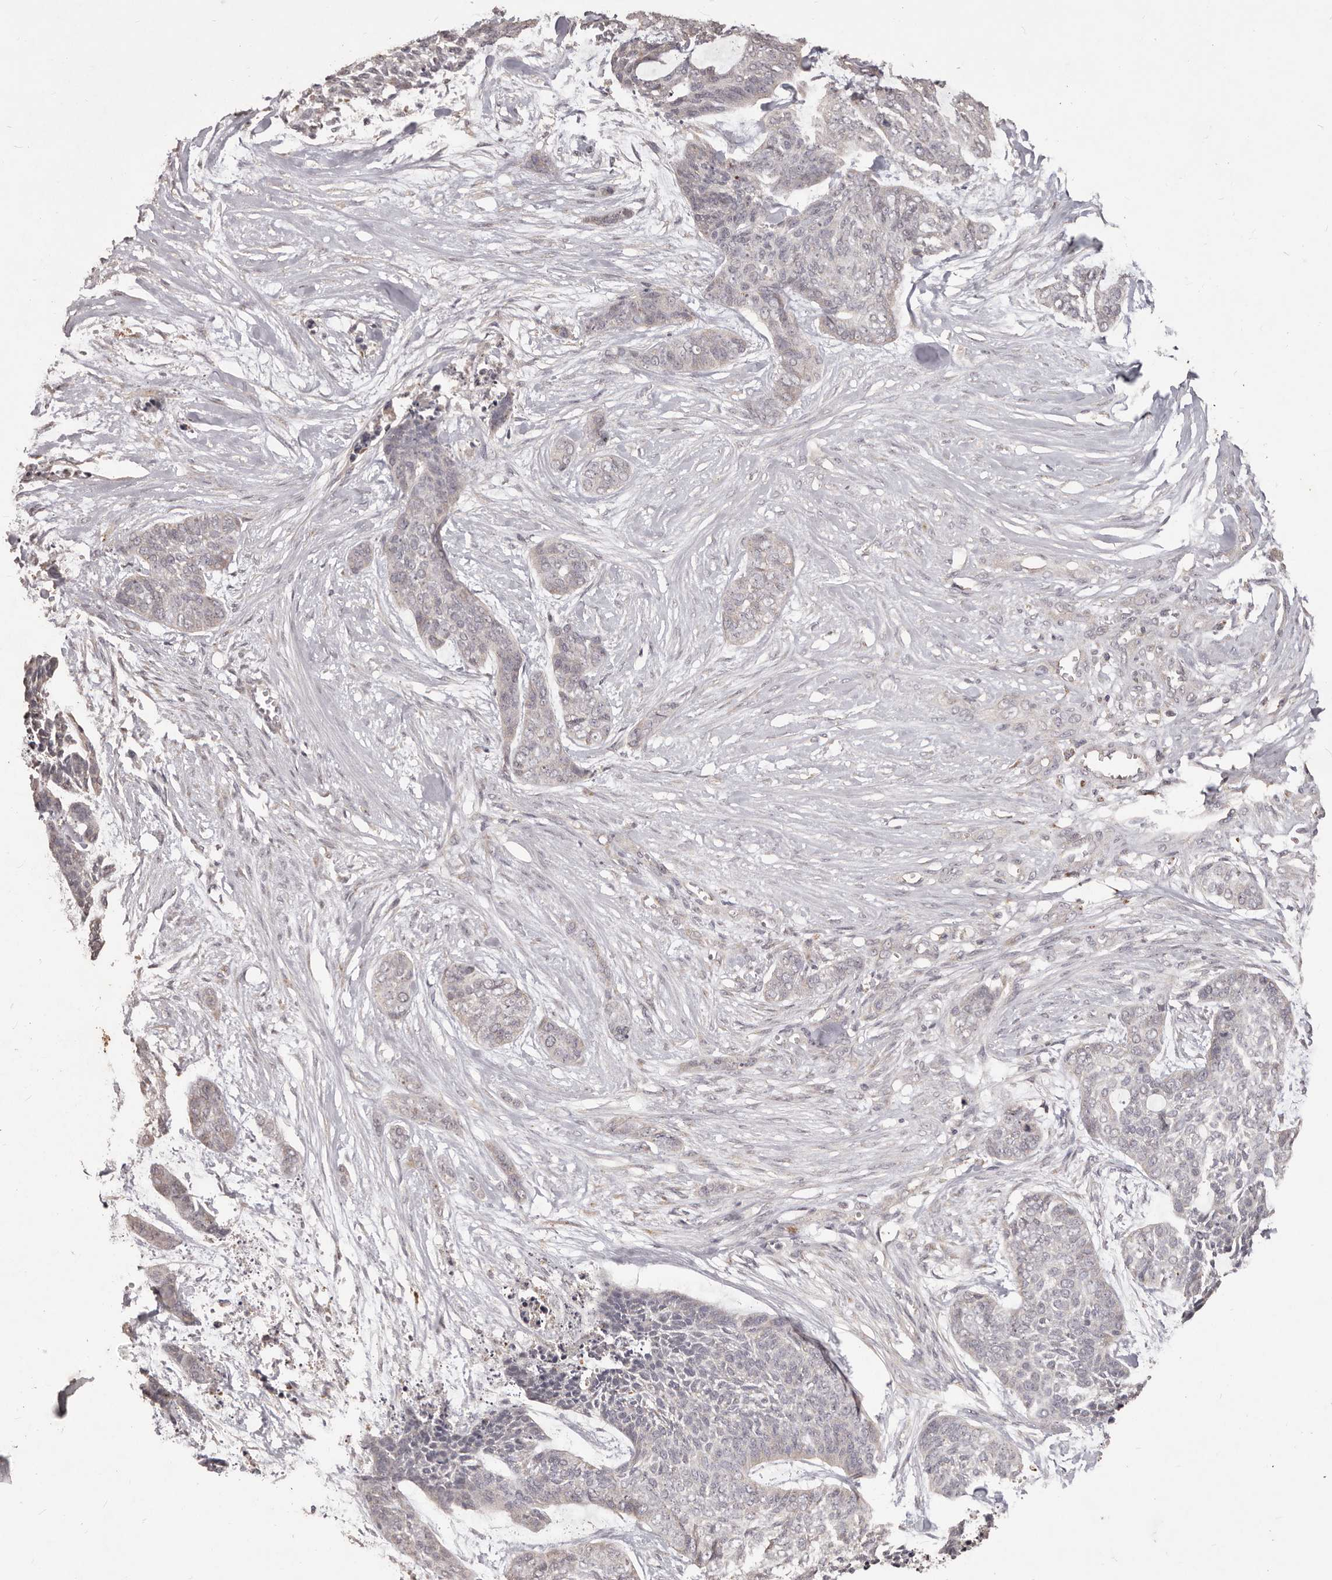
{"staining": {"intensity": "negative", "quantity": "none", "location": "none"}, "tissue": "skin cancer", "cell_type": "Tumor cells", "image_type": "cancer", "snomed": [{"axis": "morphology", "description": "Basal cell carcinoma"}, {"axis": "topography", "description": "Skin"}], "caption": "The histopathology image displays no staining of tumor cells in skin basal cell carcinoma.", "gene": "PRSS27", "patient": {"sex": "female", "age": 64}}